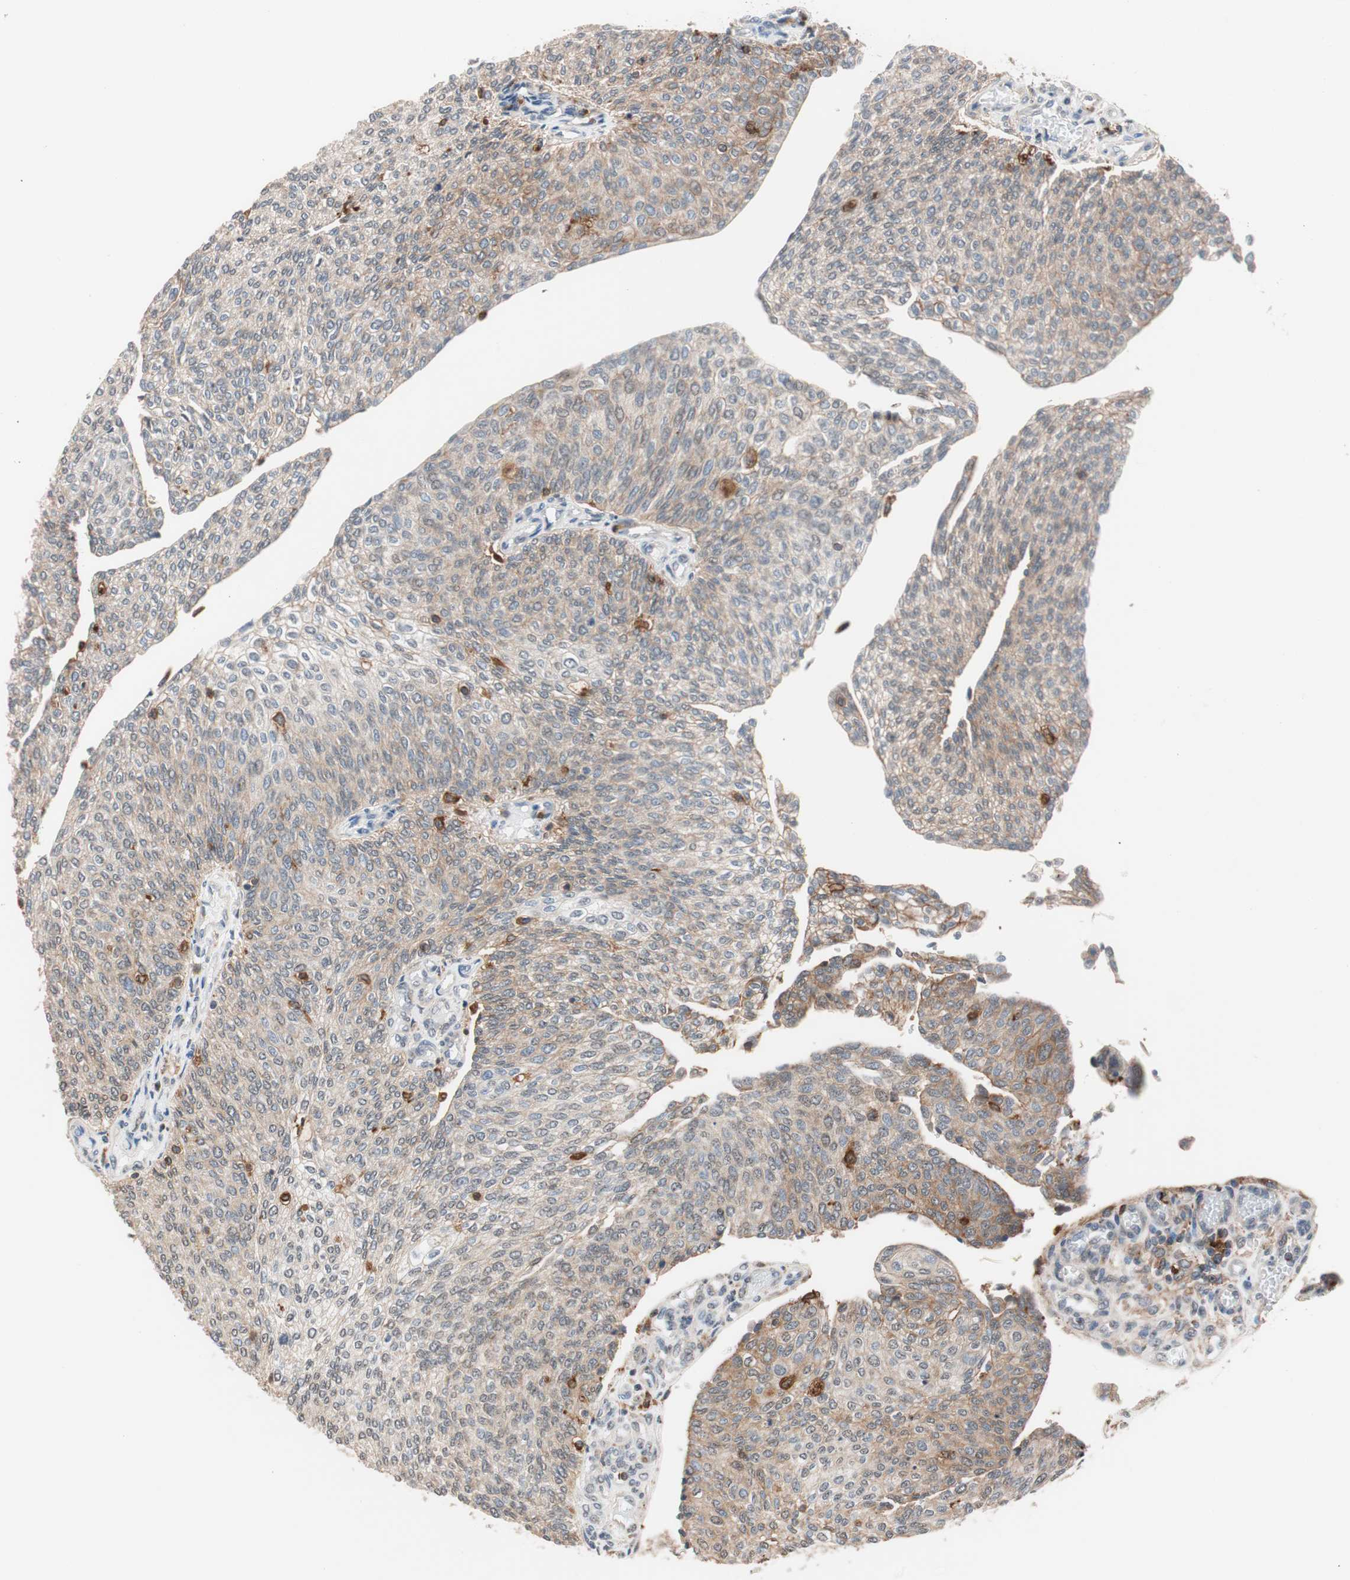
{"staining": {"intensity": "weak", "quantity": "25%-75%", "location": "cytoplasmic/membranous"}, "tissue": "urothelial cancer", "cell_type": "Tumor cells", "image_type": "cancer", "snomed": [{"axis": "morphology", "description": "Urothelial carcinoma, Low grade"}, {"axis": "topography", "description": "Urinary bladder"}], "caption": "Weak cytoplasmic/membranous positivity is seen in approximately 25%-75% of tumor cells in urothelial carcinoma (low-grade).", "gene": "LITAF", "patient": {"sex": "female", "age": 79}}